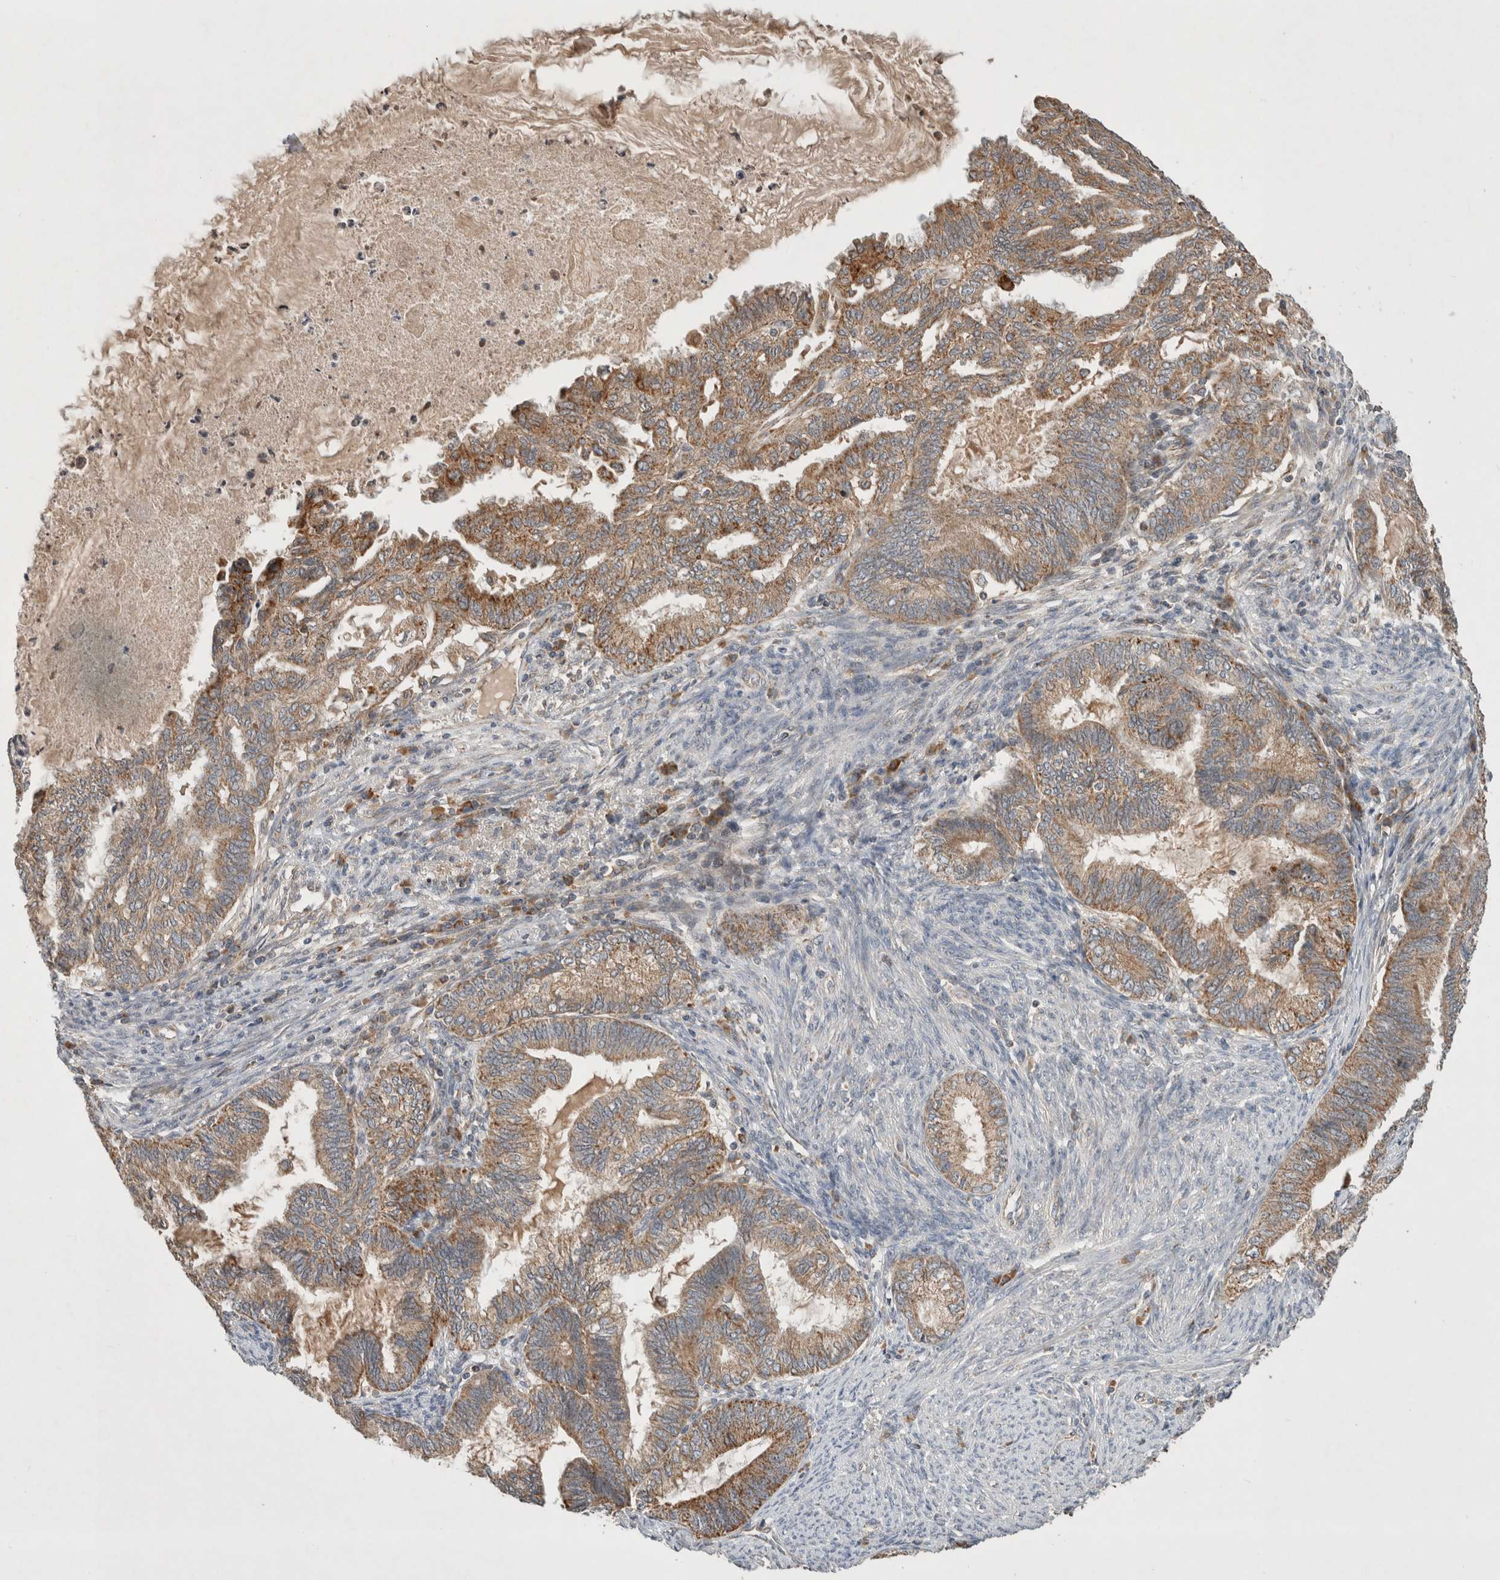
{"staining": {"intensity": "moderate", "quantity": ">75%", "location": "cytoplasmic/membranous"}, "tissue": "endometrial cancer", "cell_type": "Tumor cells", "image_type": "cancer", "snomed": [{"axis": "morphology", "description": "Adenocarcinoma, NOS"}, {"axis": "topography", "description": "Endometrium"}], "caption": "Endometrial cancer (adenocarcinoma) tissue demonstrates moderate cytoplasmic/membranous positivity in about >75% of tumor cells", "gene": "AMPD1", "patient": {"sex": "female", "age": 86}}